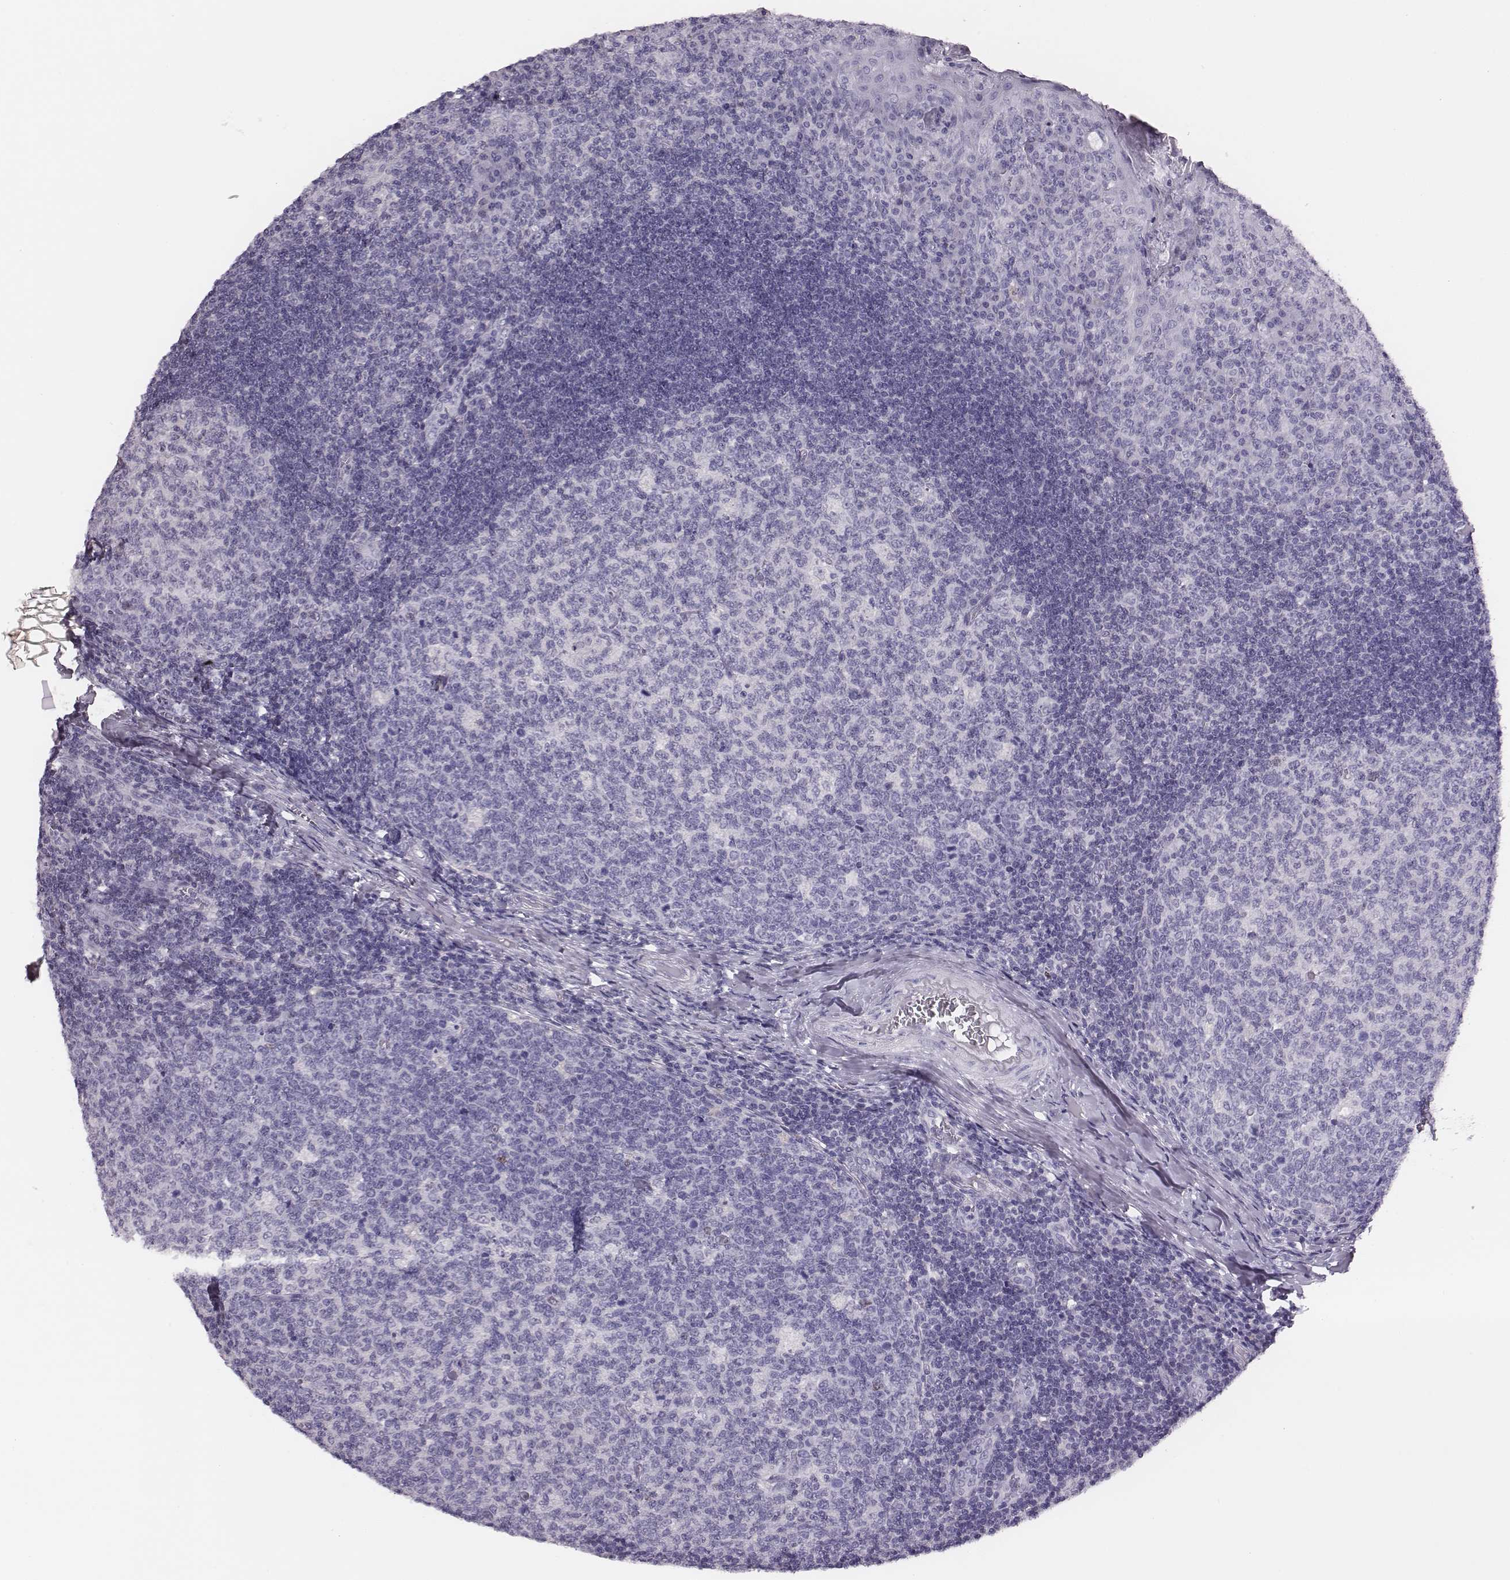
{"staining": {"intensity": "negative", "quantity": "none", "location": "none"}, "tissue": "tonsil", "cell_type": "Germinal center cells", "image_type": "normal", "snomed": [{"axis": "morphology", "description": "Normal tissue, NOS"}, {"axis": "topography", "description": "Tonsil"}], "caption": "Human tonsil stained for a protein using immunohistochemistry (IHC) exhibits no staining in germinal center cells.", "gene": "H1", "patient": {"sex": "female", "age": 13}}